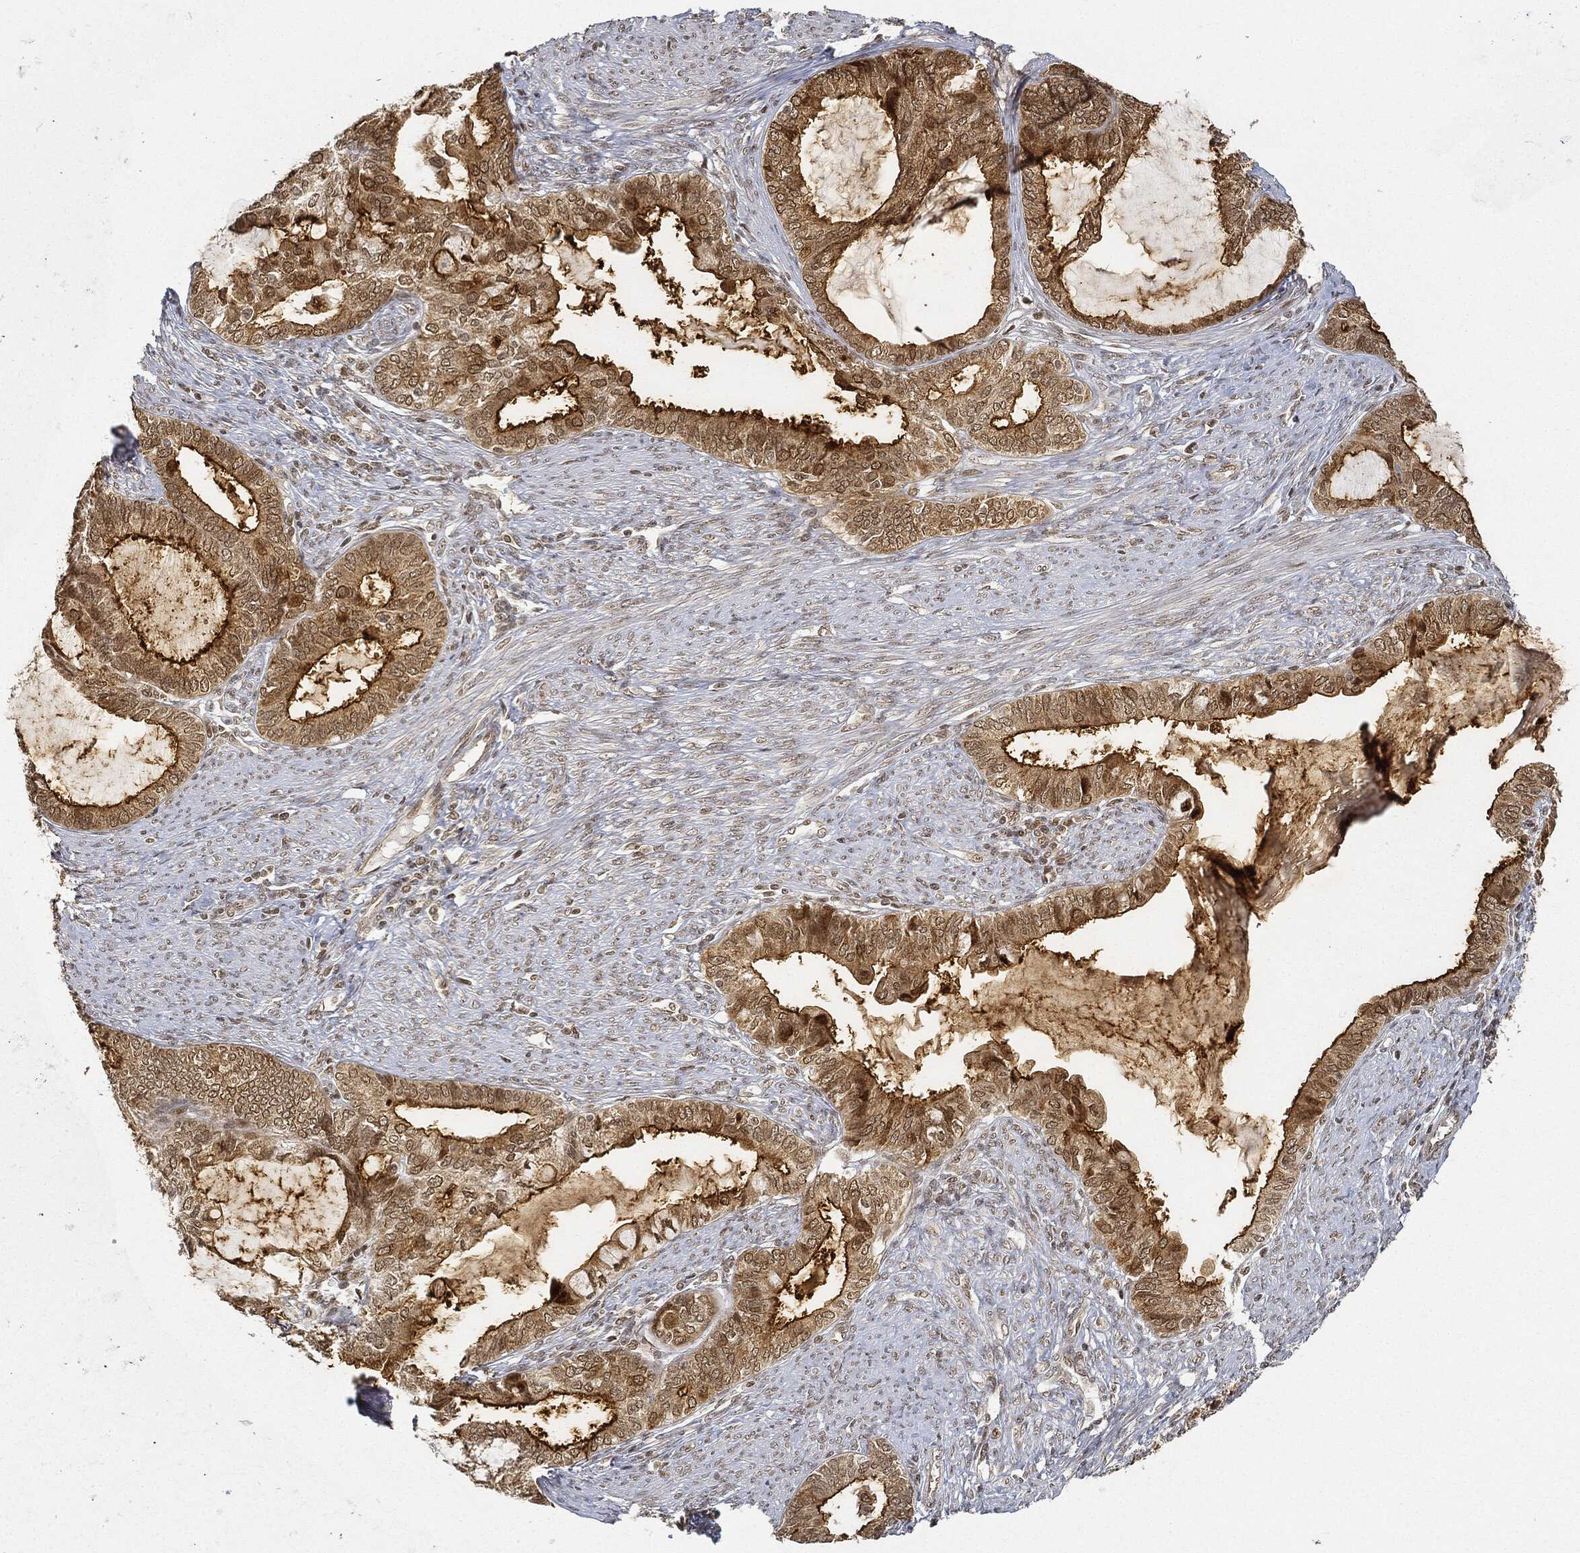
{"staining": {"intensity": "strong", "quantity": "<25%", "location": "cytoplasmic/membranous"}, "tissue": "endometrial cancer", "cell_type": "Tumor cells", "image_type": "cancer", "snomed": [{"axis": "morphology", "description": "Adenocarcinoma, NOS"}, {"axis": "topography", "description": "Endometrium"}], "caption": "The micrograph shows immunohistochemical staining of adenocarcinoma (endometrial). There is strong cytoplasmic/membranous staining is present in approximately <25% of tumor cells.", "gene": "CIB1", "patient": {"sex": "female", "age": 86}}